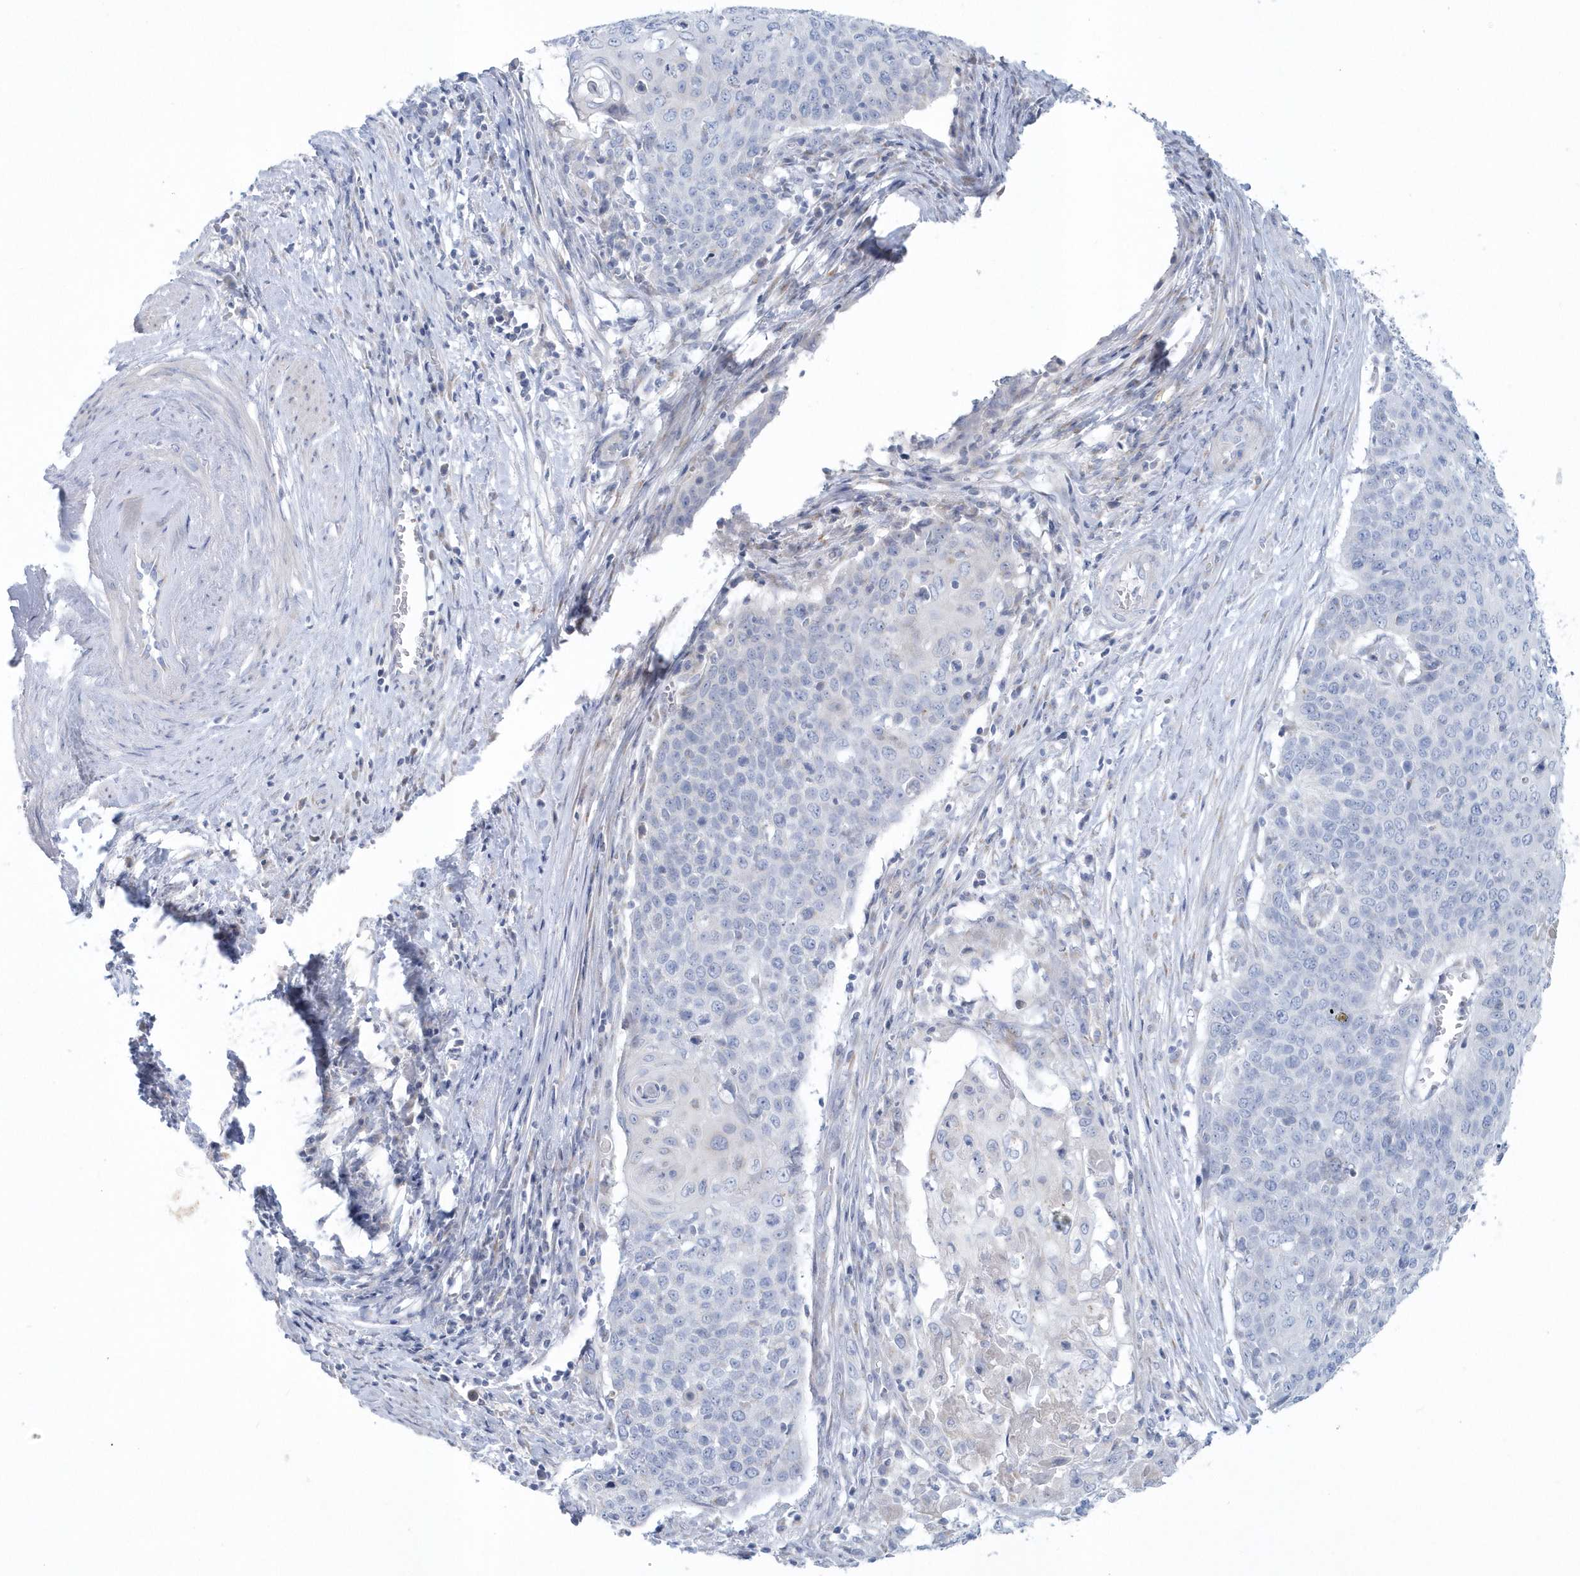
{"staining": {"intensity": "negative", "quantity": "none", "location": "none"}, "tissue": "cervical cancer", "cell_type": "Tumor cells", "image_type": "cancer", "snomed": [{"axis": "morphology", "description": "Squamous cell carcinoma, NOS"}, {"axis": "topography", "description": "Cervix"}], "caption": "High power microscopy photomicrograph of an immunohistochemistry histopathology image of cervical cancer (squamous cell carcinoma), revealing no significant staining in tumor cells.", "gene": "SPATA18", "patient": {"sex": "female", "age": 39}}